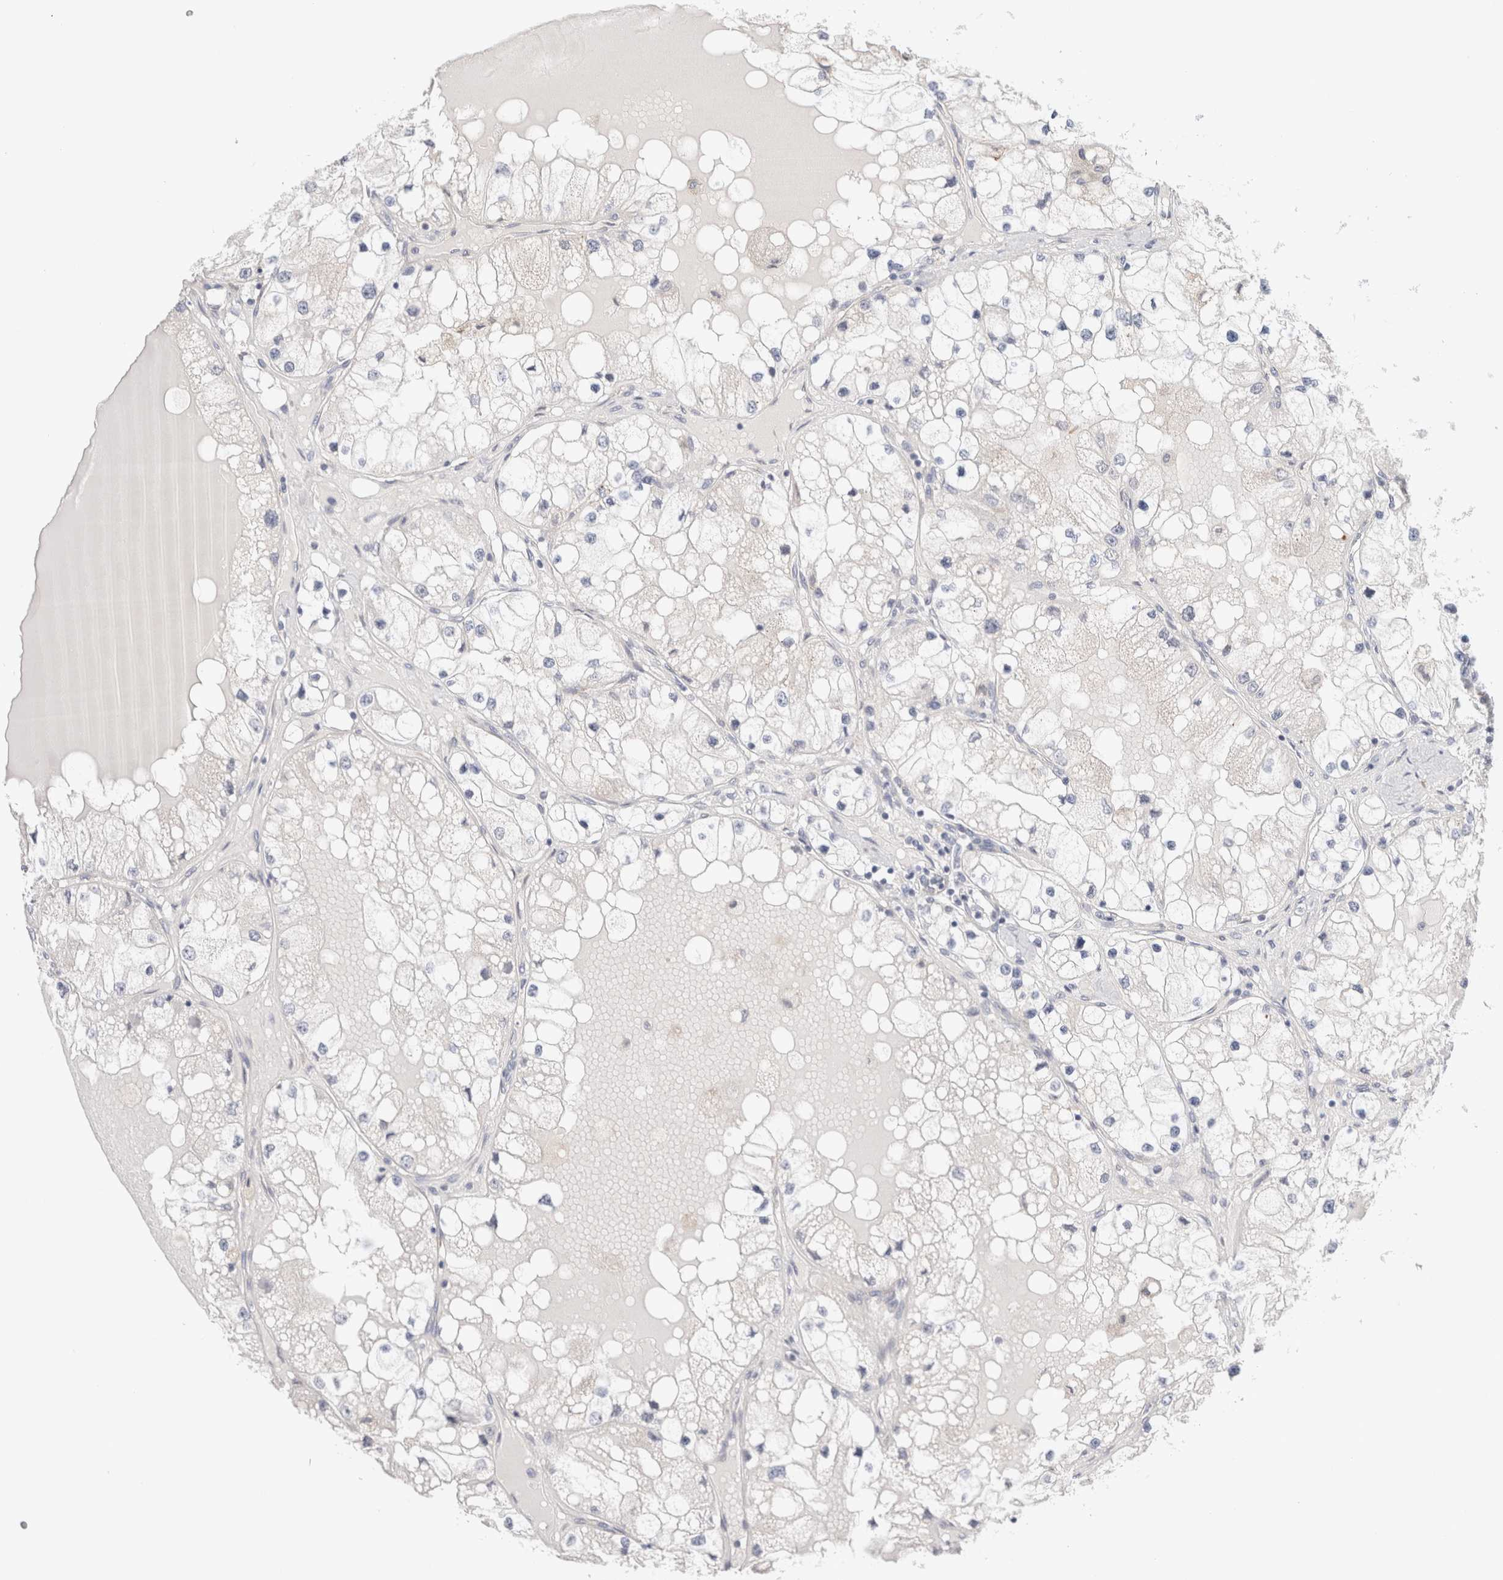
{"staining": {"intensity": "negative", "quantity": "none", "location": "none"}, "tissue": "renal cancer", "cell_type": "Tumor cells", "image_type": "cancer", "snomed": [{"axis": "morphology", "description": "Adenocarcinoma, NOS"}, {"axis": "topography", "description": "Kidney"}], "caption": "Histopathology image shows no significant protein expression in tumor cells of renal cancer. Brightfield microscopy of IHC stained with DAB (3,3'-diaminobenzidine) (brown) and hematoxylin (blue), captured at high magnification.", "gene": "CSK", "patient": {"sex": "male", "age": 68}}